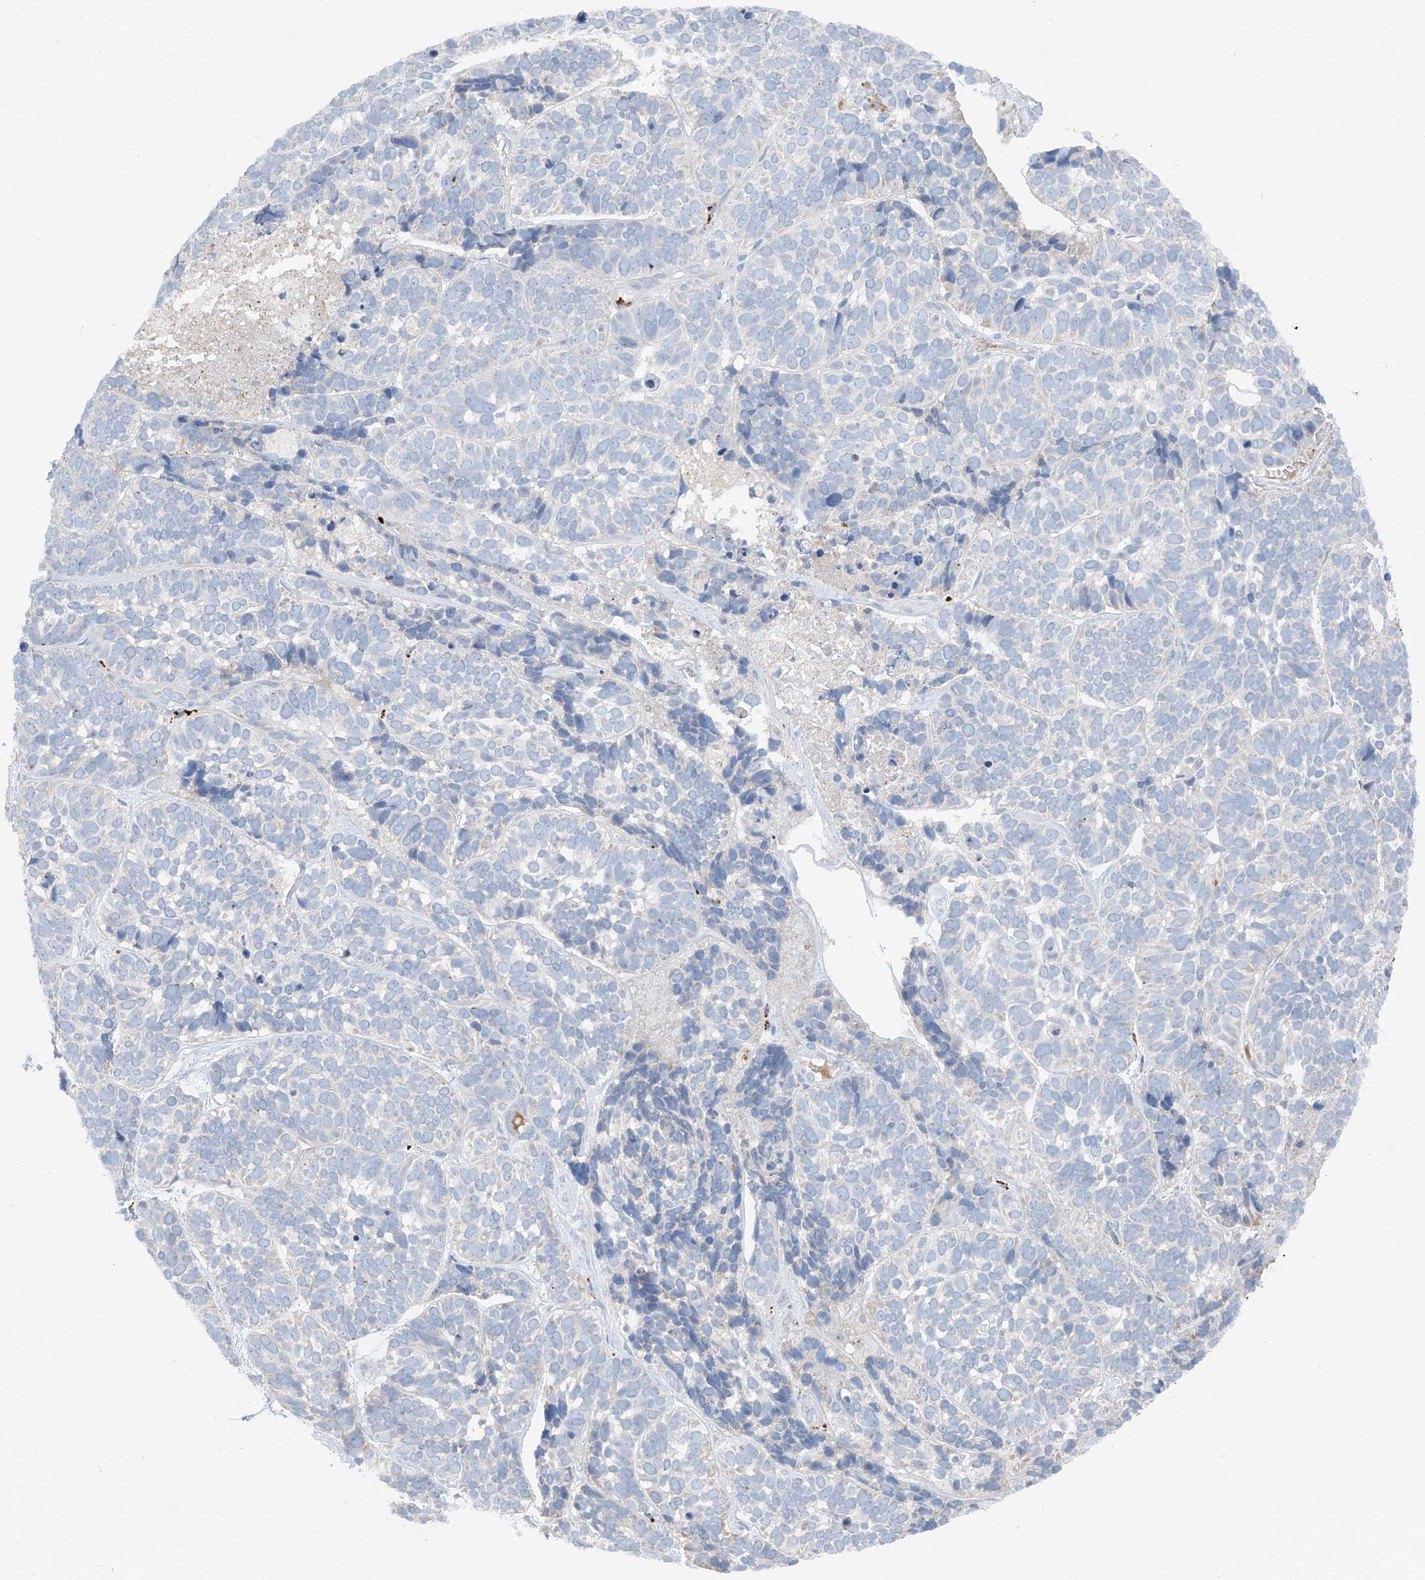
{"staining": {"intensity": "negative", "quantity": "none", "location": "none"}, "tissue": "skin cancer", "cell_type": "Tumor cells", "image_type": "cancer", "snomed": [{"axis": "morphology", "description": "Basal cell carcinoma"}, {"axis": "topography", "description": "Skin"}], "caption": "Tumor cells show no significant staining in basal cell carcinoma (skin).", "gene": "CHMP2B", "patient": {"sex": "male", "age": 62}}